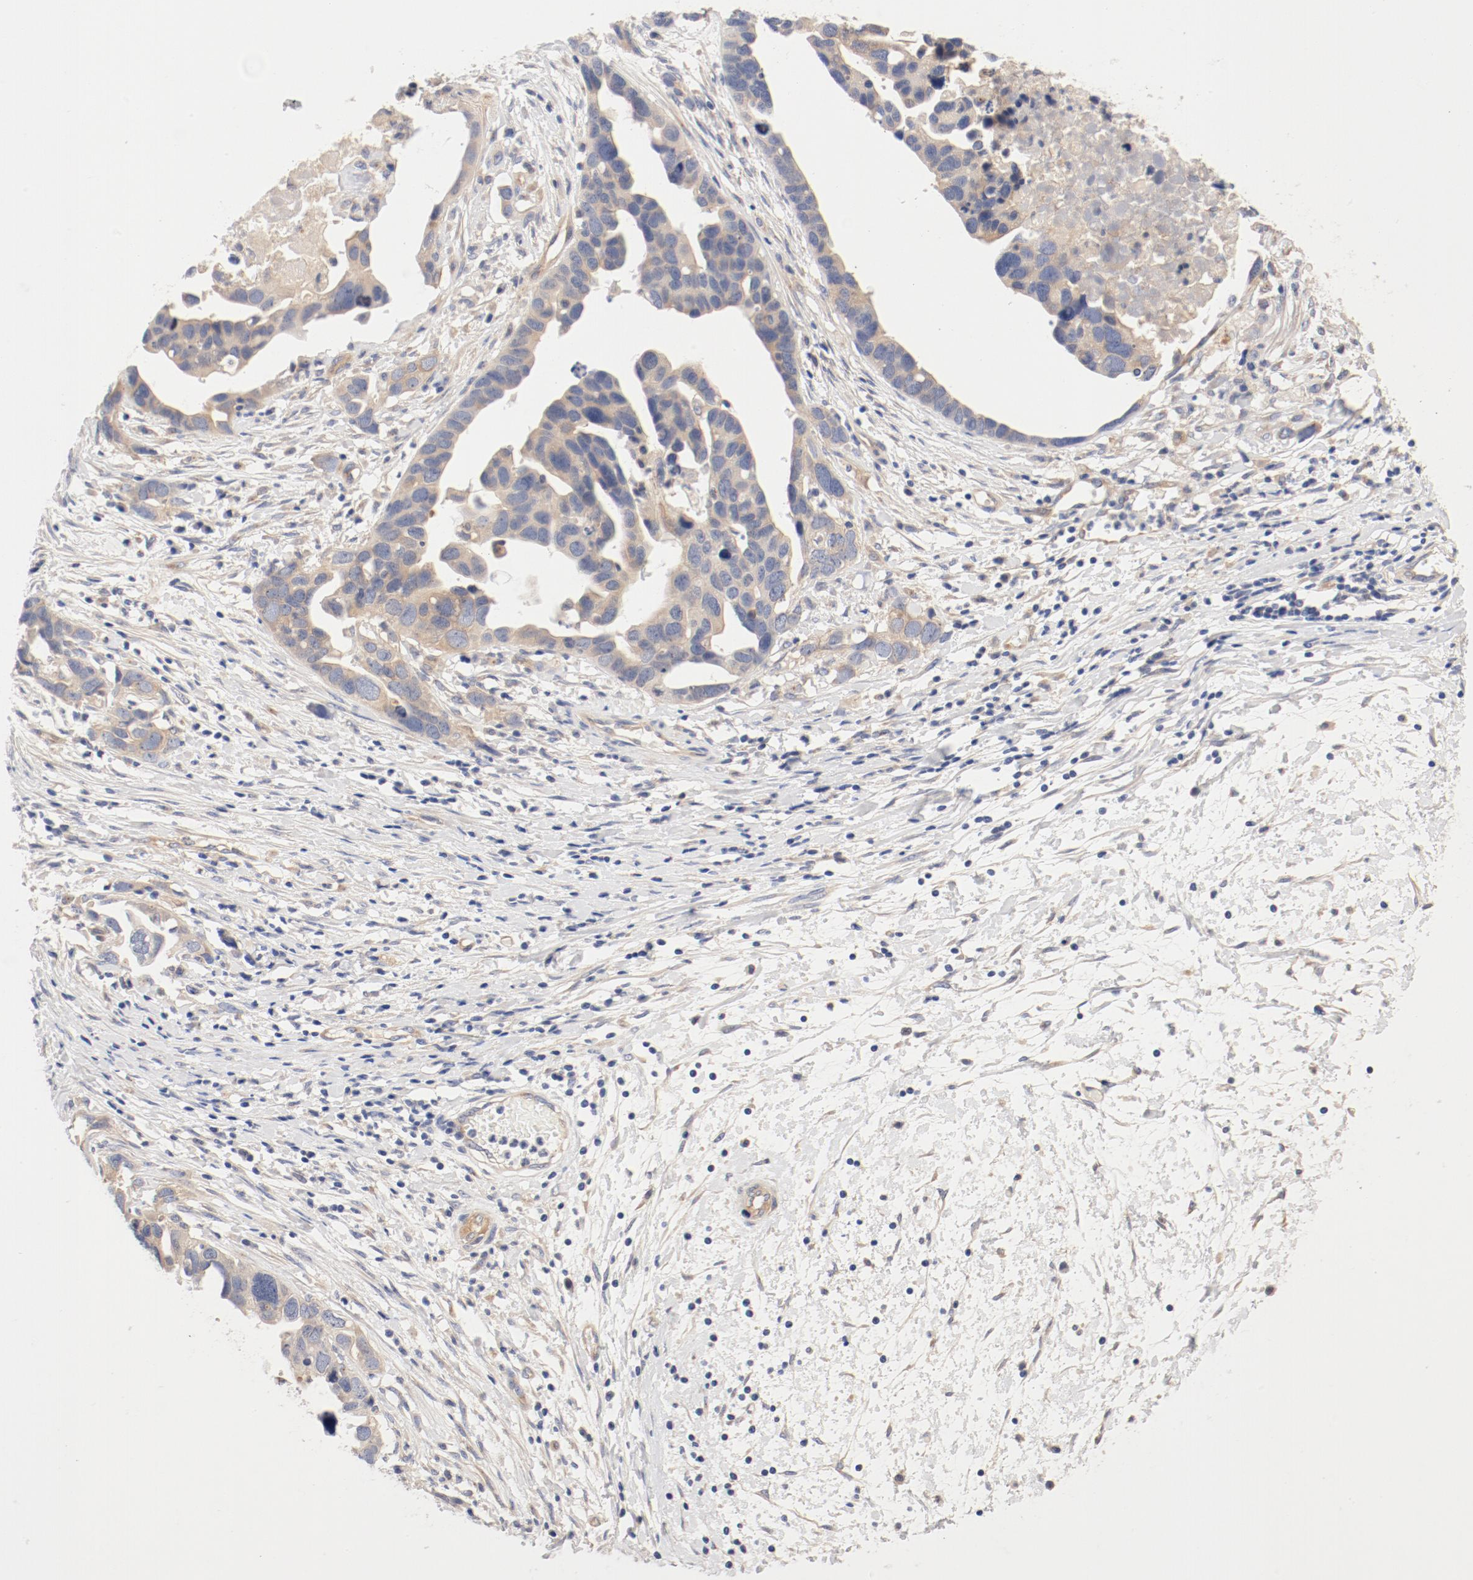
{"staining": {"intensity": "weak", "quantity": "25%-75%", "location": "cytoplasmic/membranous"}, "tissue": "ovarian cancer", "cell_type": "Tumor cells", "image_type": "cancer", "snomed": [{"axis": "morphology", "description": "Cystadenocarcinoma, serous, NOS"}, {"axis": "topography", "description": "Ovary"}], "caption": "The micrograph reveals immunohistochemical staining of ovarian cancer. There is weak cytoplasmic/membranous expression is seen in about 25%-75% of tumor cells. The protein of interest is shown in brown color, while the nuclei are stained blue.", "gene": "DYNC1H1", "patient": {"sex": "female", "age": 54}}